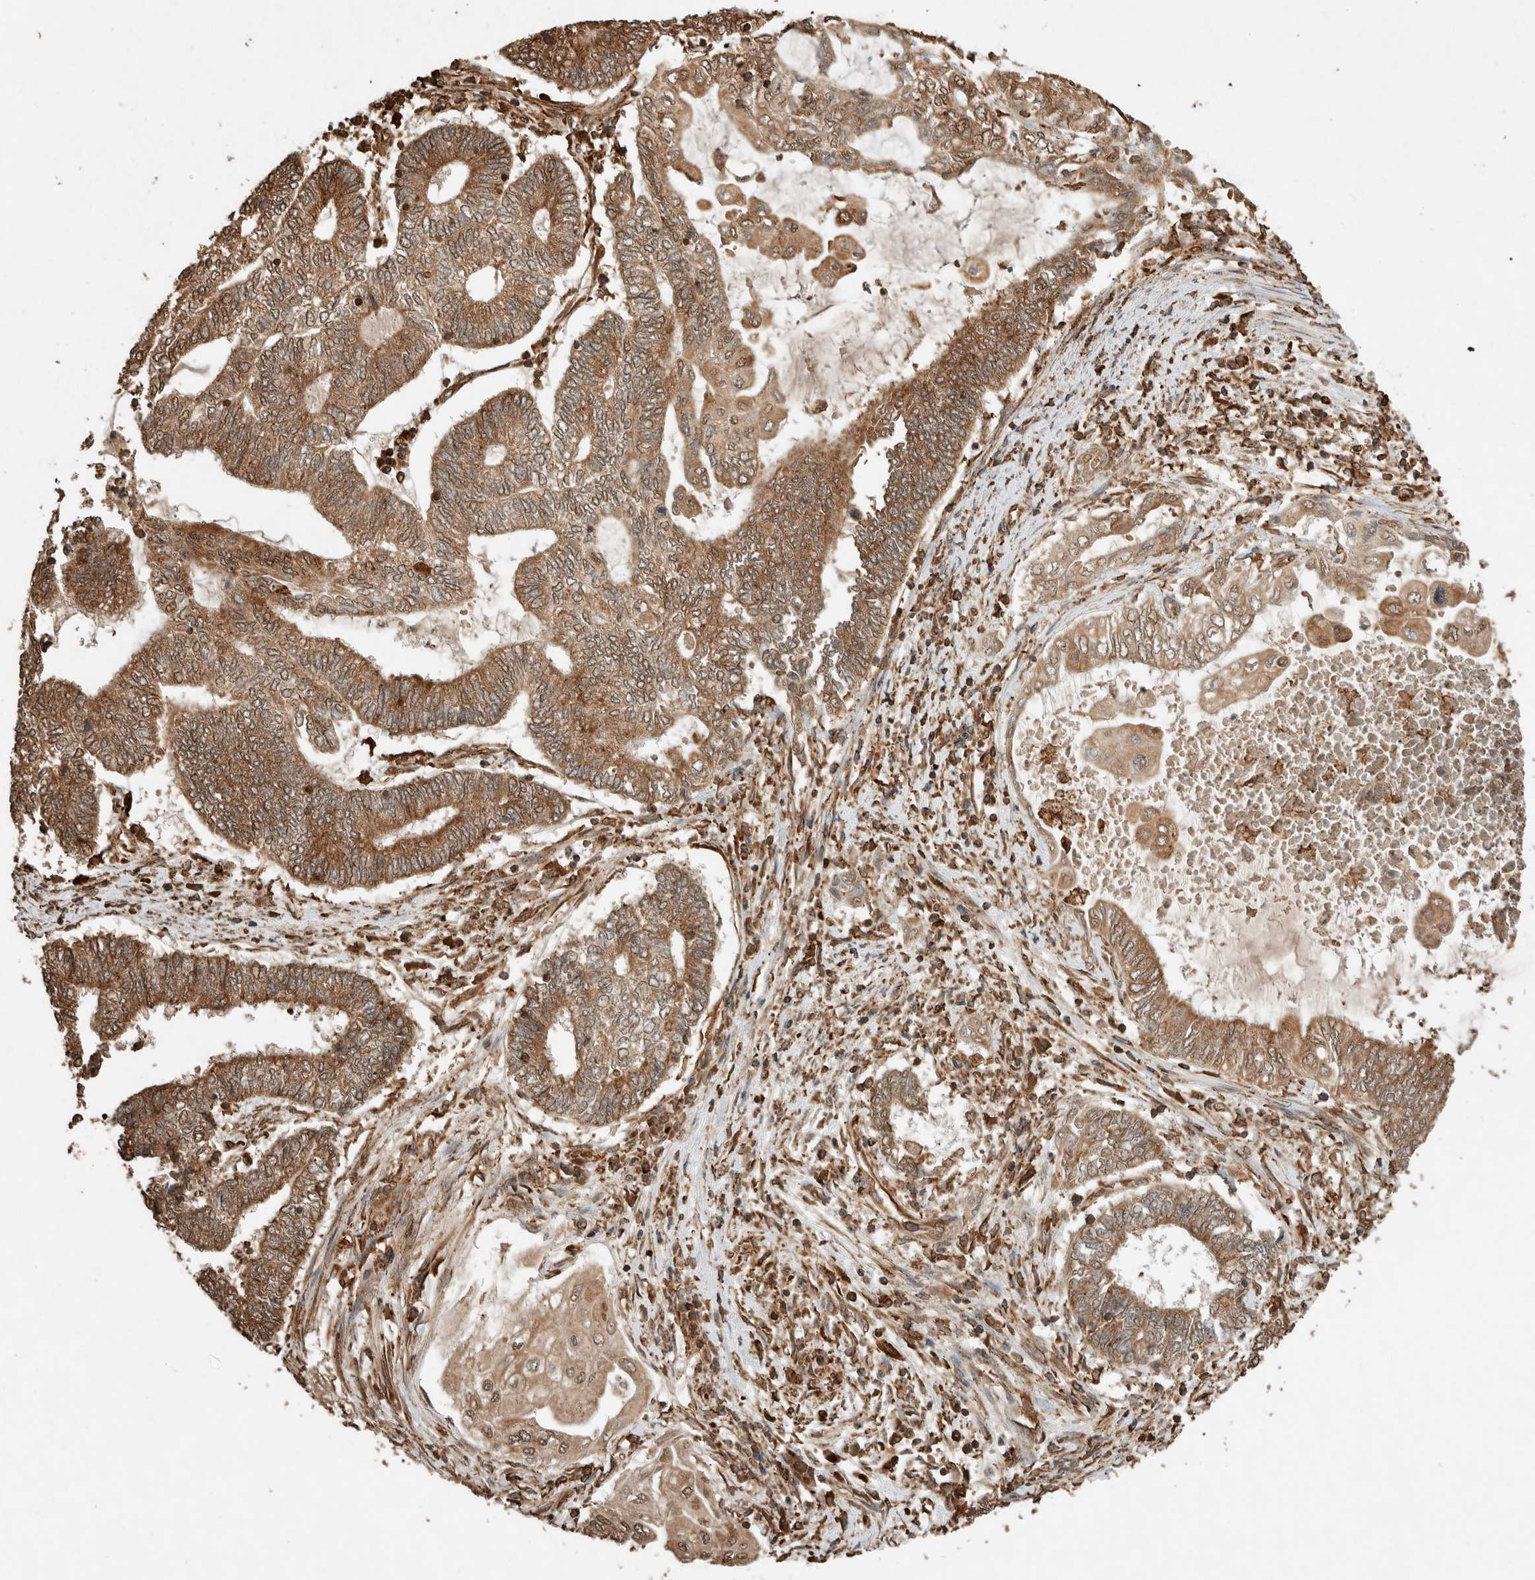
{"staining": {"intensity": "moderate", "quantity": ">75%", "location": "cytoplasmic/membranous,nuclear"}, "tissue": "endometrial cancer", "cell_type": "Tumor cells", "image_type": "cancer", "snomed": [{"axis": "morphology", "description": "Adenocarcinoma, NOS"}, {"axis": "topography", "description": "Uterus"}, {"axis": "topography", "description": "Endometrium"}], "caption": "DAB immunohistochemical staining of human adenocarcinoma (endometrial) displays moderate cytoplasmic/membranous and nuclear protein staining in about >75% of tumor cells. The staining was performed using DAB (3,3'-diaminobenzidine), with brown indicating positive protein expression. Nuclei are stained blue with hematoxylin.", "gene": "ERAP1", "patient": {"sex": "female", "age": 70}}